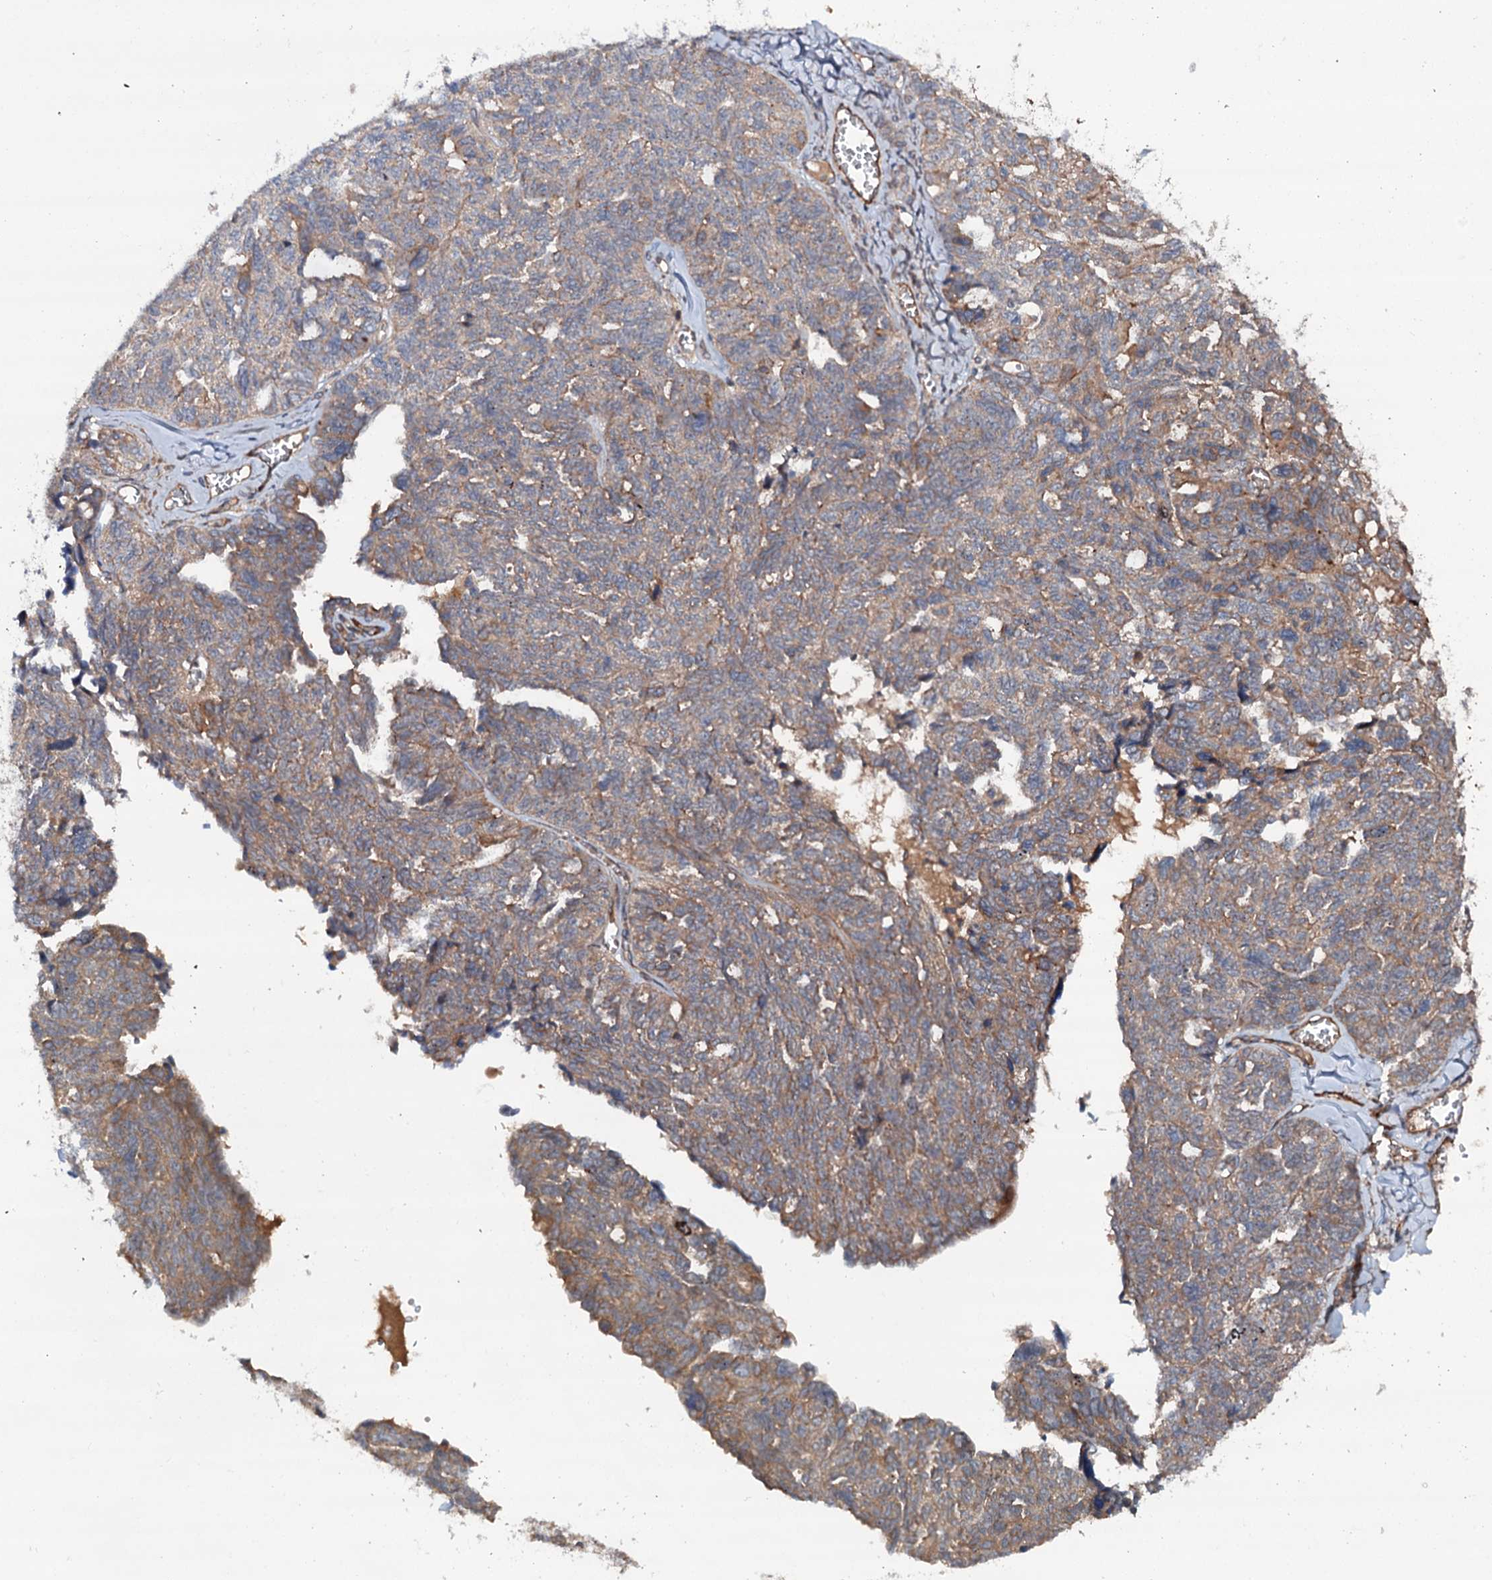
{"staining": {"intensity": "moderate", "quantity": "<25%", "location": "cytoplasmic/membranous"}, "tissue": "ovarian cancer", "cell_type": "Tumor cells", "image_type": "cancer", "snomed": [{"axis": "morphology", "description": "Cystadenocarcinoma, serous, NOS"}, {"axis": "topography", "description": "Ovary"}], "caption": "An immunohistochemistry (IHC) photomicrograph of tumor tissue is shown. Protein staining in brown highlights moderate cytoplasmic/membranous positivity in ovarian cancer within tumor cells.", "gene": "ADGRG4", "patient": {"sex": "female", "age": 79}}